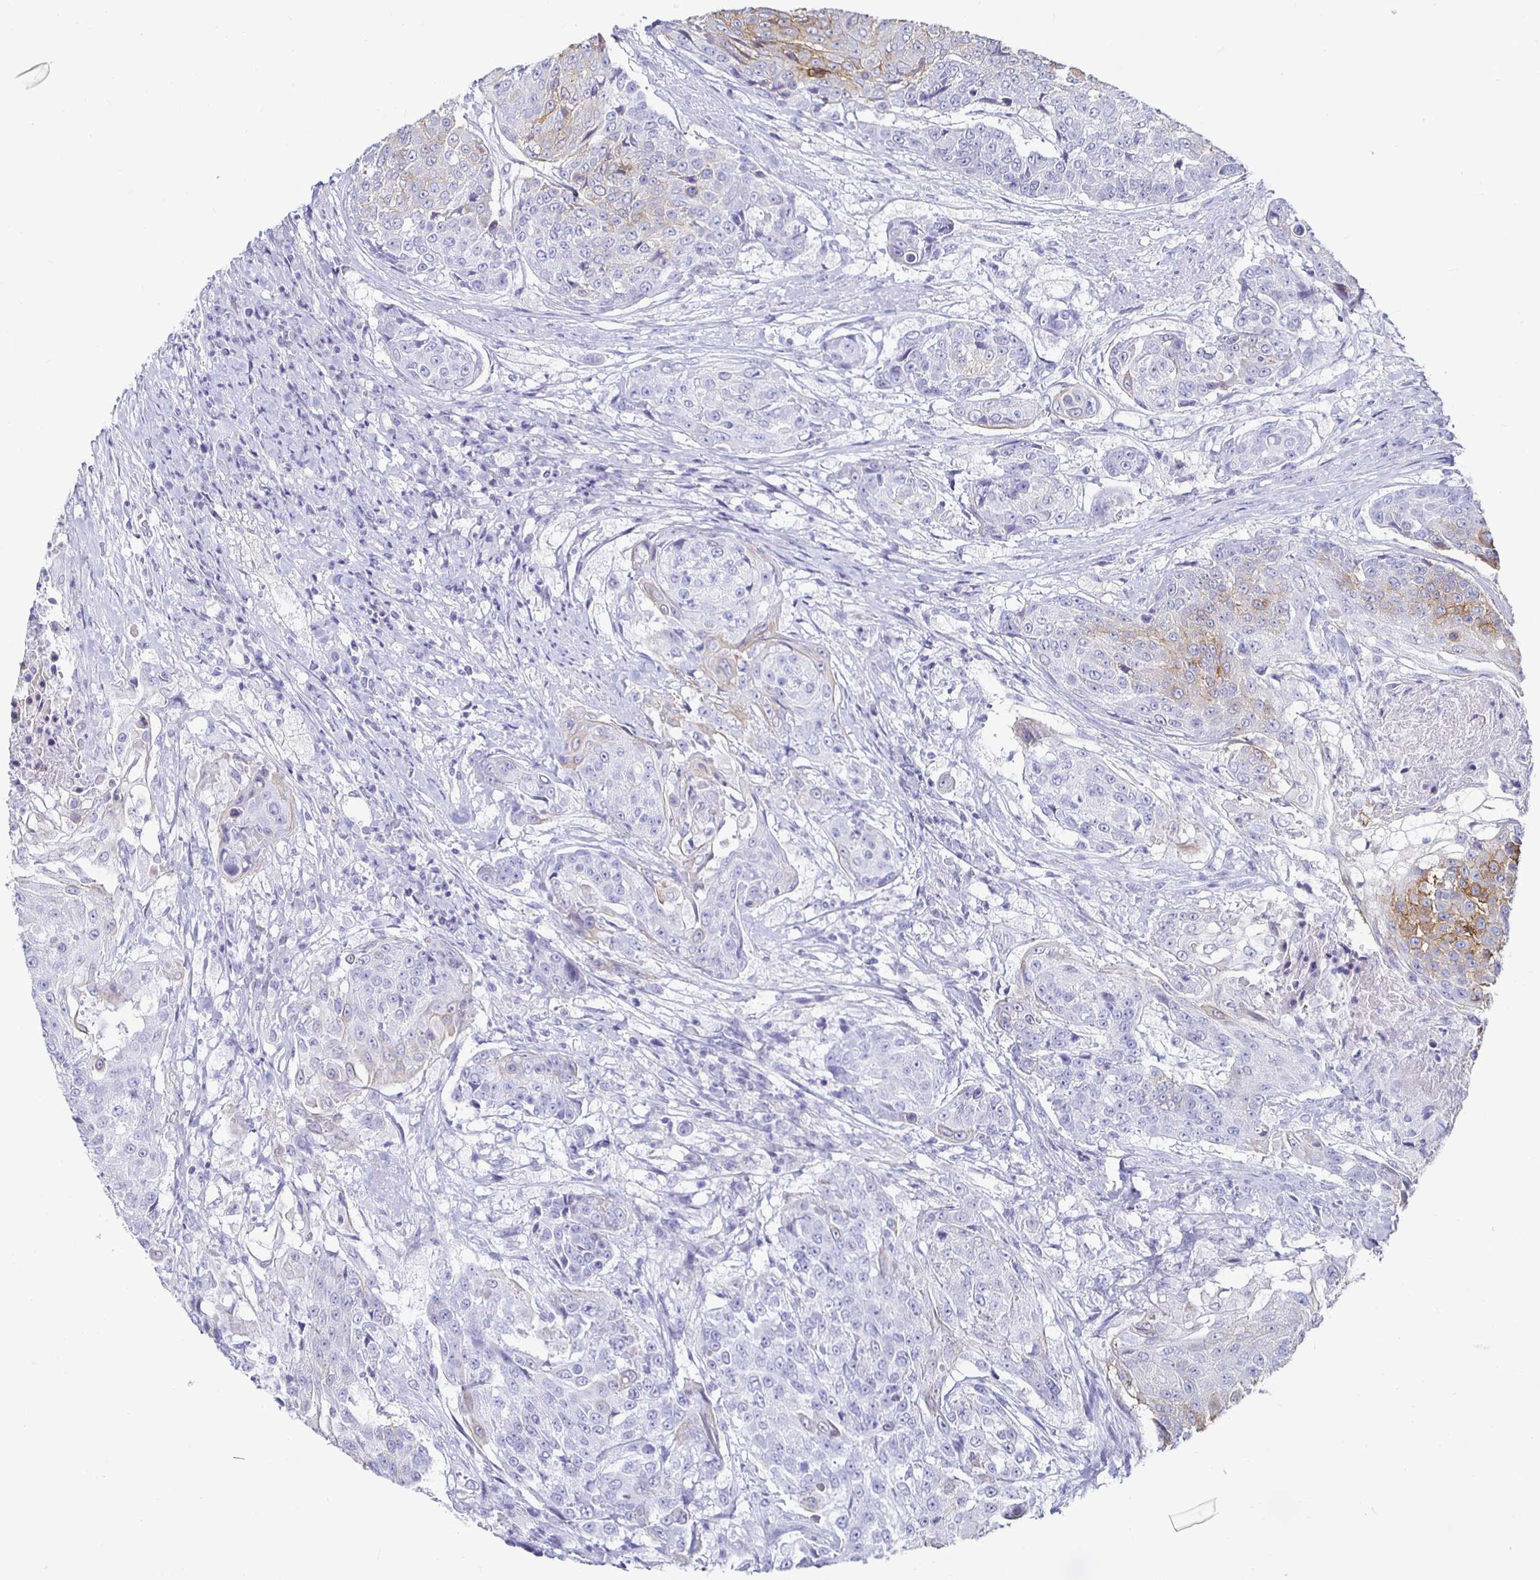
{"staining": {"intensity": "weak", "quantity": "<25%", "location": "cytoplasmic/membranous"}, "tissue": "urothelial cancer", "cell_type": "Tumor cells", "image_type": "cancer", "snomed": [{"axis": "morphology", "description": "Urothelial carcinoma, High grade"}, {"axis": "topography", "description": "Urinary bladder"}], "caption": "An immunohistochemistry image of urothelial cancer is shown. There is no staining in tumor cells of urothelial cancer. The staining is performed using DAB (3,3'-diaminobenzidine) brown chromogen with nuclei counter-stained in using hematoxylin.", "gene": "CA9", "patient": {"sex": "female", "age": 63}}